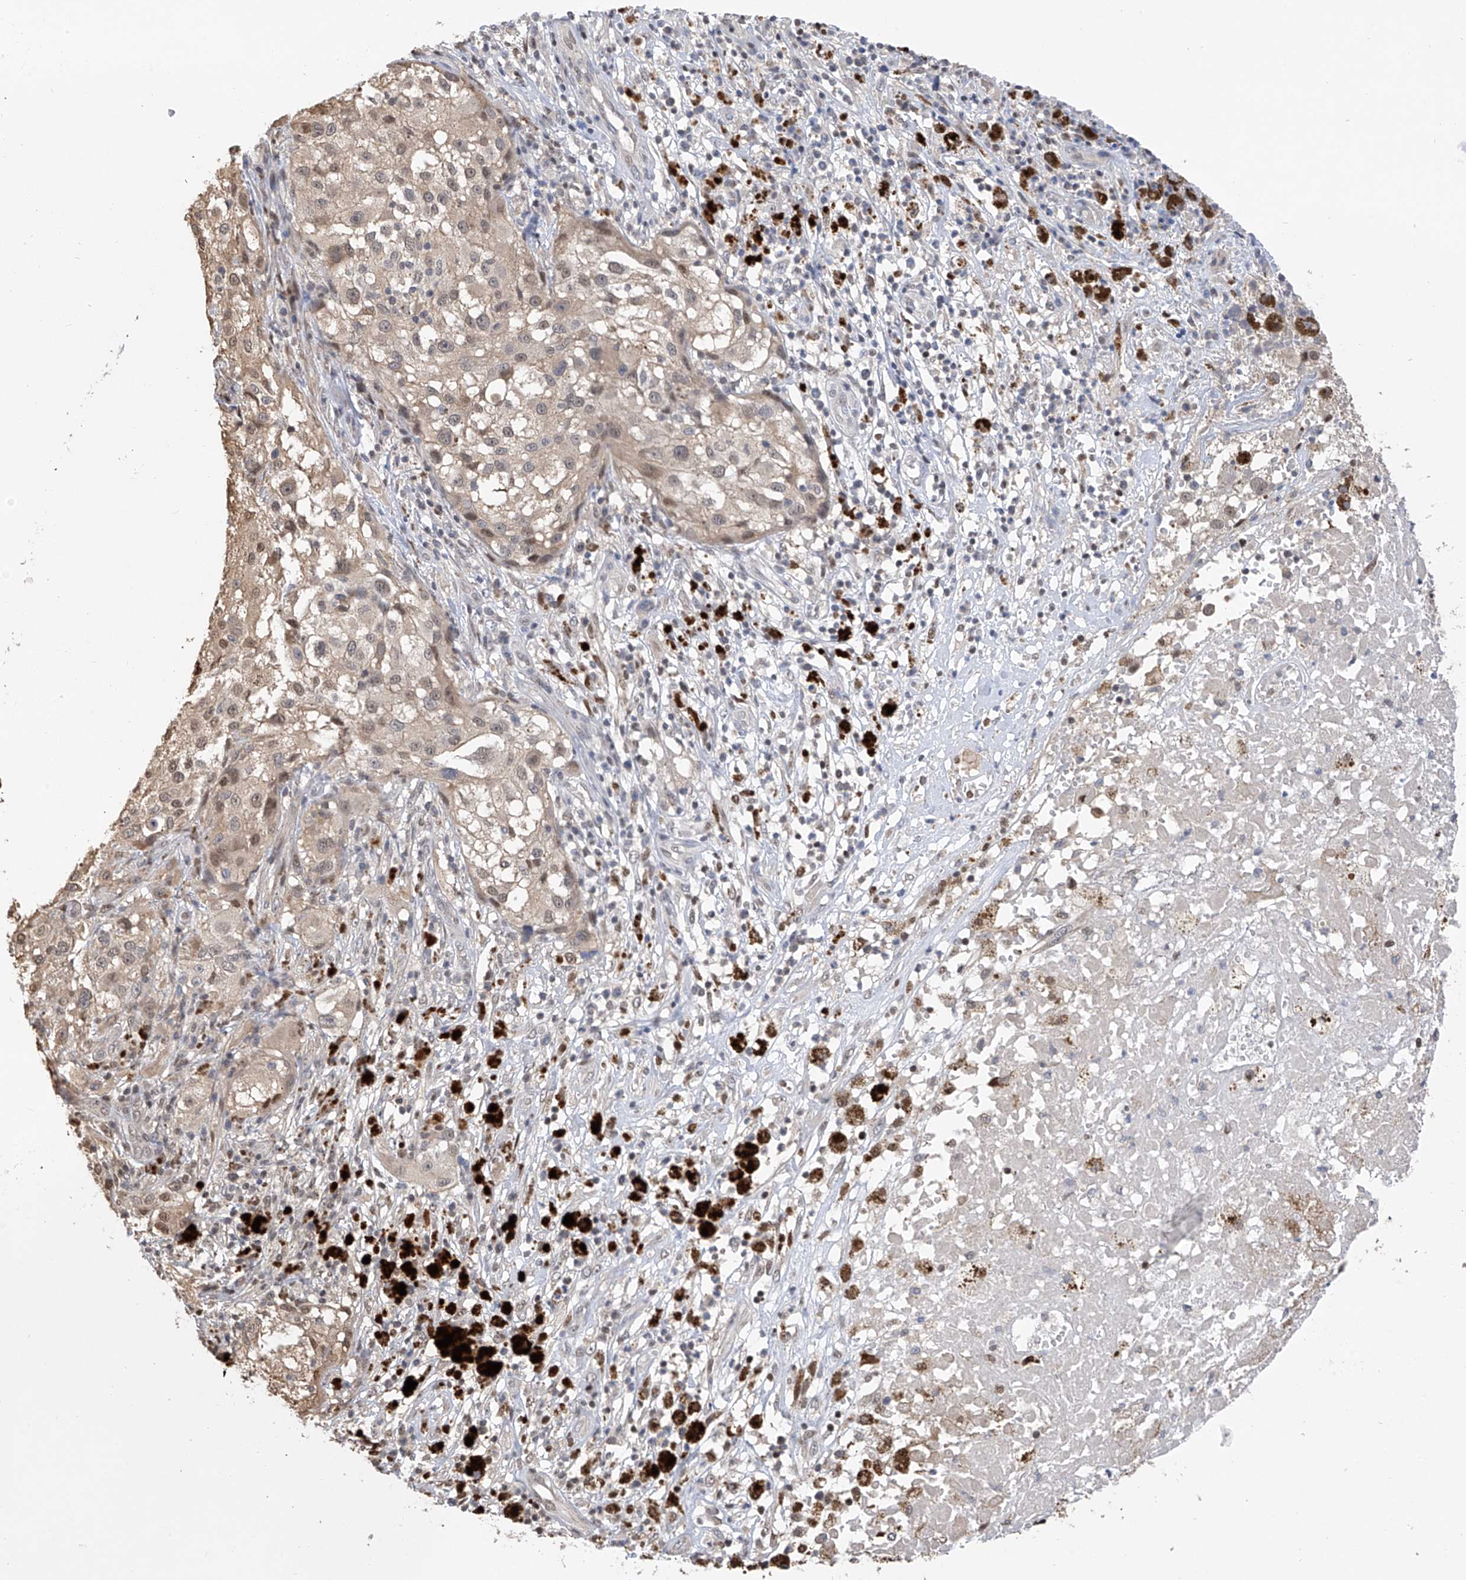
{"staining": {"intensity": "weak", "quantity": "<25%", "location": "nuclear"}, "tissue": "melanoma", "cell_type": "Tumor cells", "image_type": "cancer", "snomed": [{"axis": "morphology", "description": "Necrosis, NOS"}, {"axis": "morphology", "description": "Malignant melanoma, NOS"}, {"axis": "topography", "description": "Skin"}], "caption": "This image is of malignant melanoma stained with immunohistochemistry to label a protein in brown with the nuclei are counter-stained blue. There is no positivity in tumor cells. Nuclei are stained in blue.", "gene": "PMM1", "patient": {"sex": "female", "age": 87}}